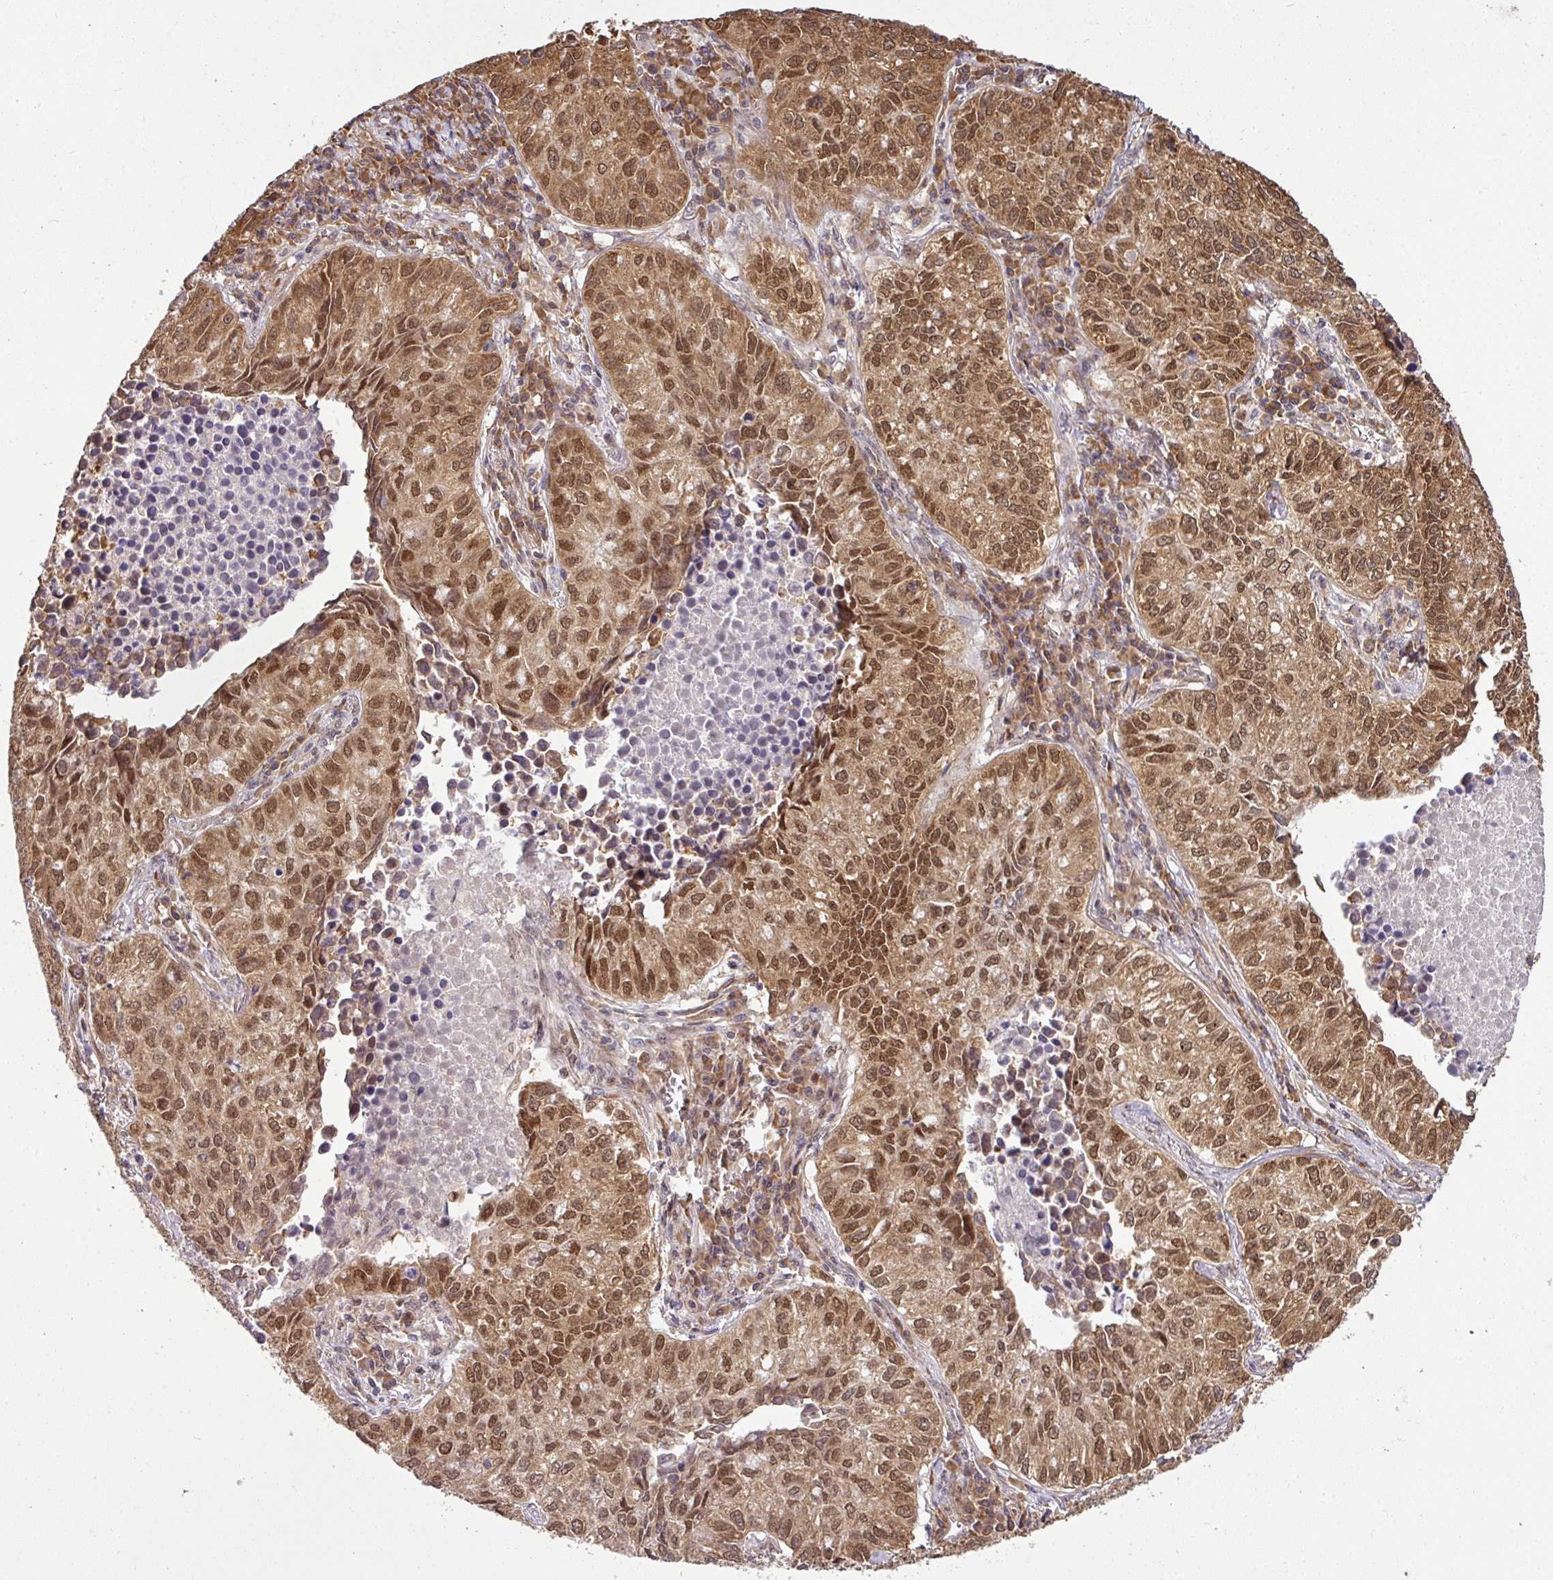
{"staining": {"intensity": "moderate", "quantity": ">75%", "location": "cytoplasmic/membranous,nuclear"}, "tissue": "lung cancer", "cell_type": "Tumor cells", "image_type": "cancer", "snomed": [{"axis": "morphology", "description": "Adenocarcinoma, NOS"}, {"axis": "topography", "description": "Lung"}], "caption": "Tumor cells reveal medium levels of moderate cytoplasmic/membranous and nuclear positivity in about >75% of cells in human lung cancer. (DAB IHC with brightfield microscopy, high magnification).", "gene": "RBM4B", "patient": {"sex": "female", "age": 50}}